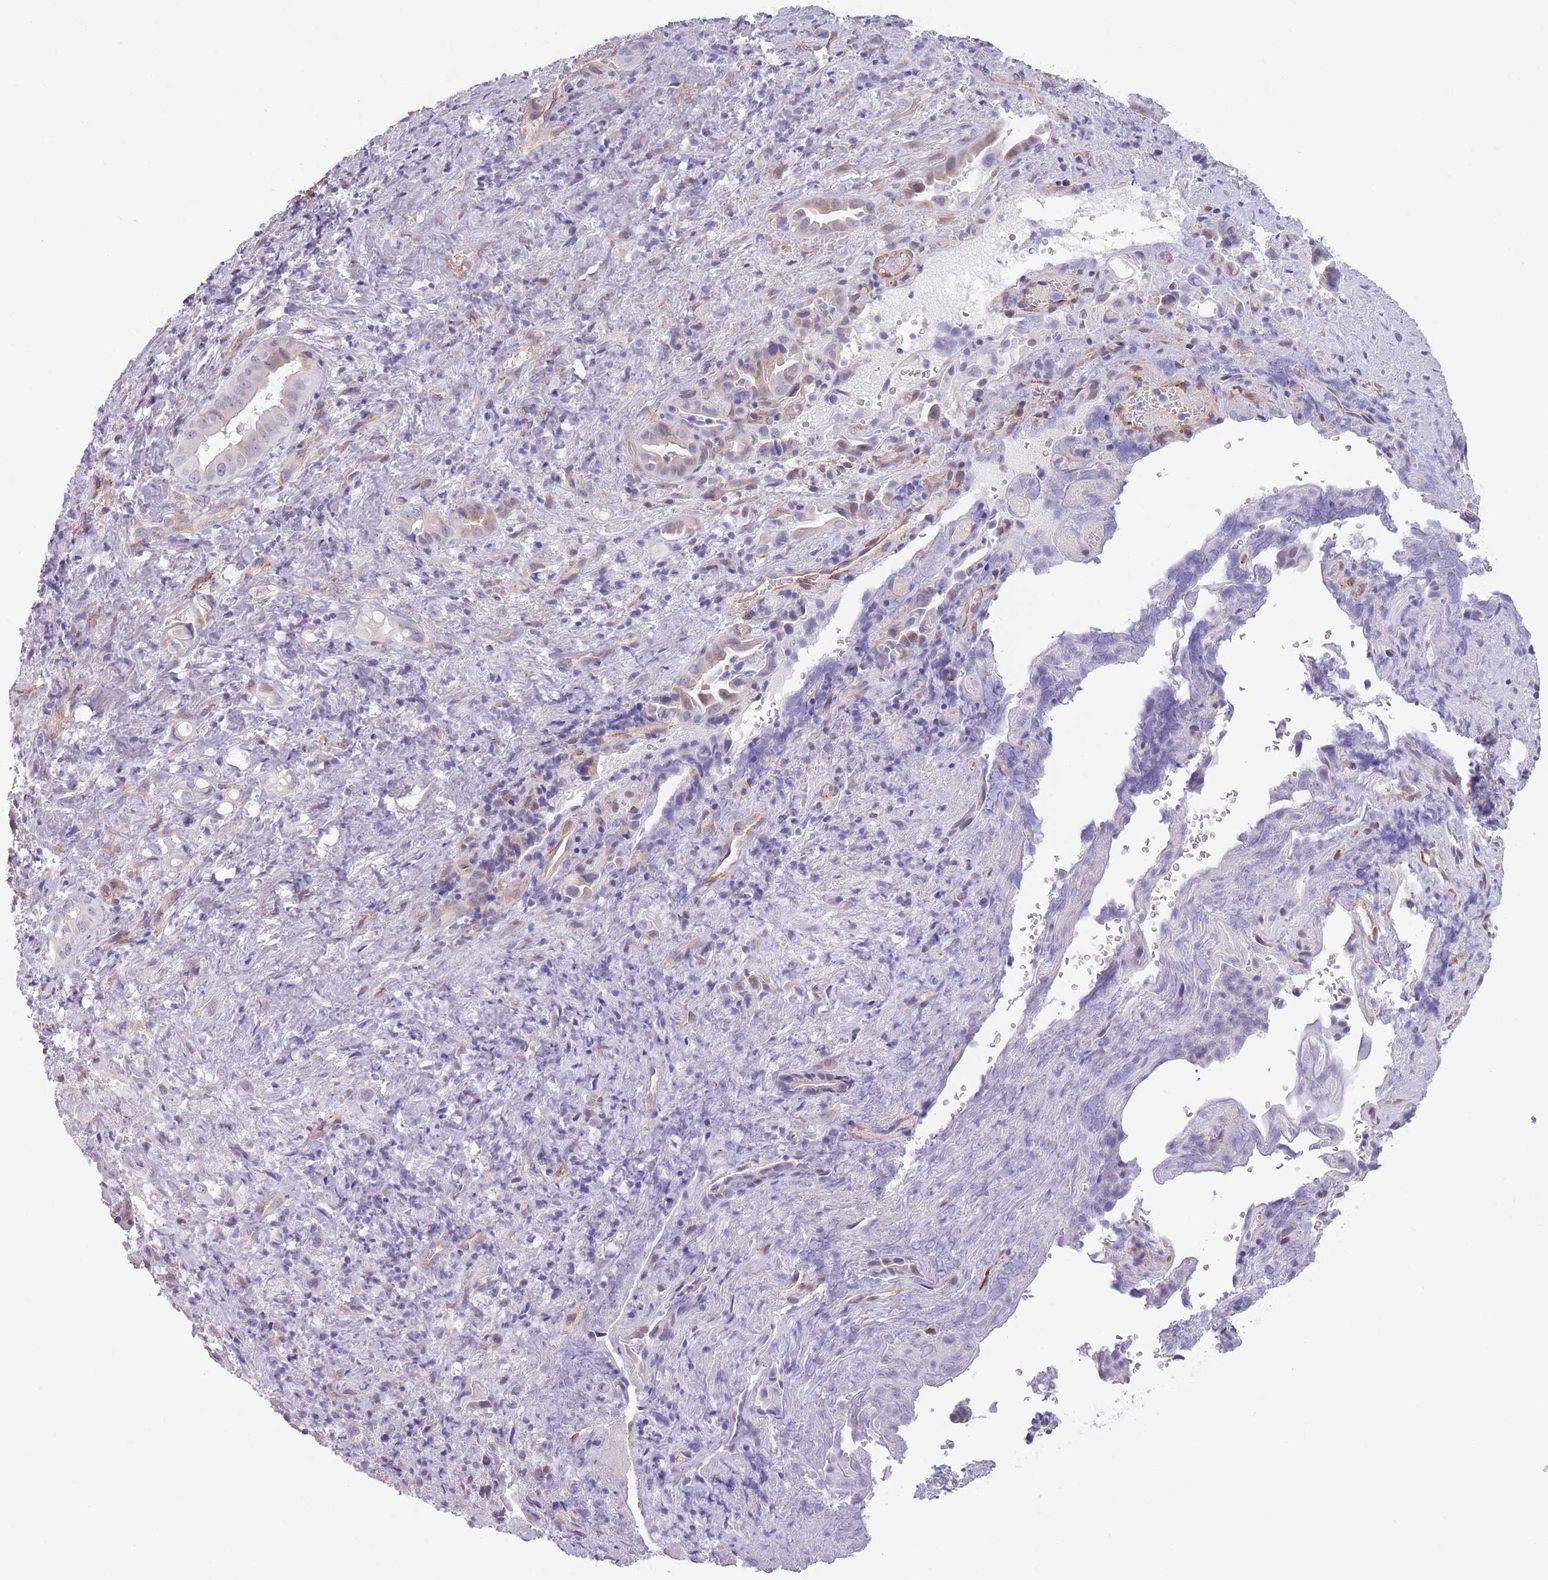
{"staining": {"intensity": "negative", "quantity": "none", "location": "none"}, "tissue": "liver cancer", "cell_type": "Tumor cells", "image_type": "cancer", "snomed": [{"axis": "morphology", "description": "Cholangiocarcinoma"}, {"axis": "topography", "description": "Liver"}], "caption": "Tumor cells are negative for protein expression in human liver cholangiocarcinoma. The staining is performed using DAB brown chromogen with nuclei counter-stained in using hematoxylin.", "gene": "OR6B3", "patient": {"sex": "female", "age": 68}}